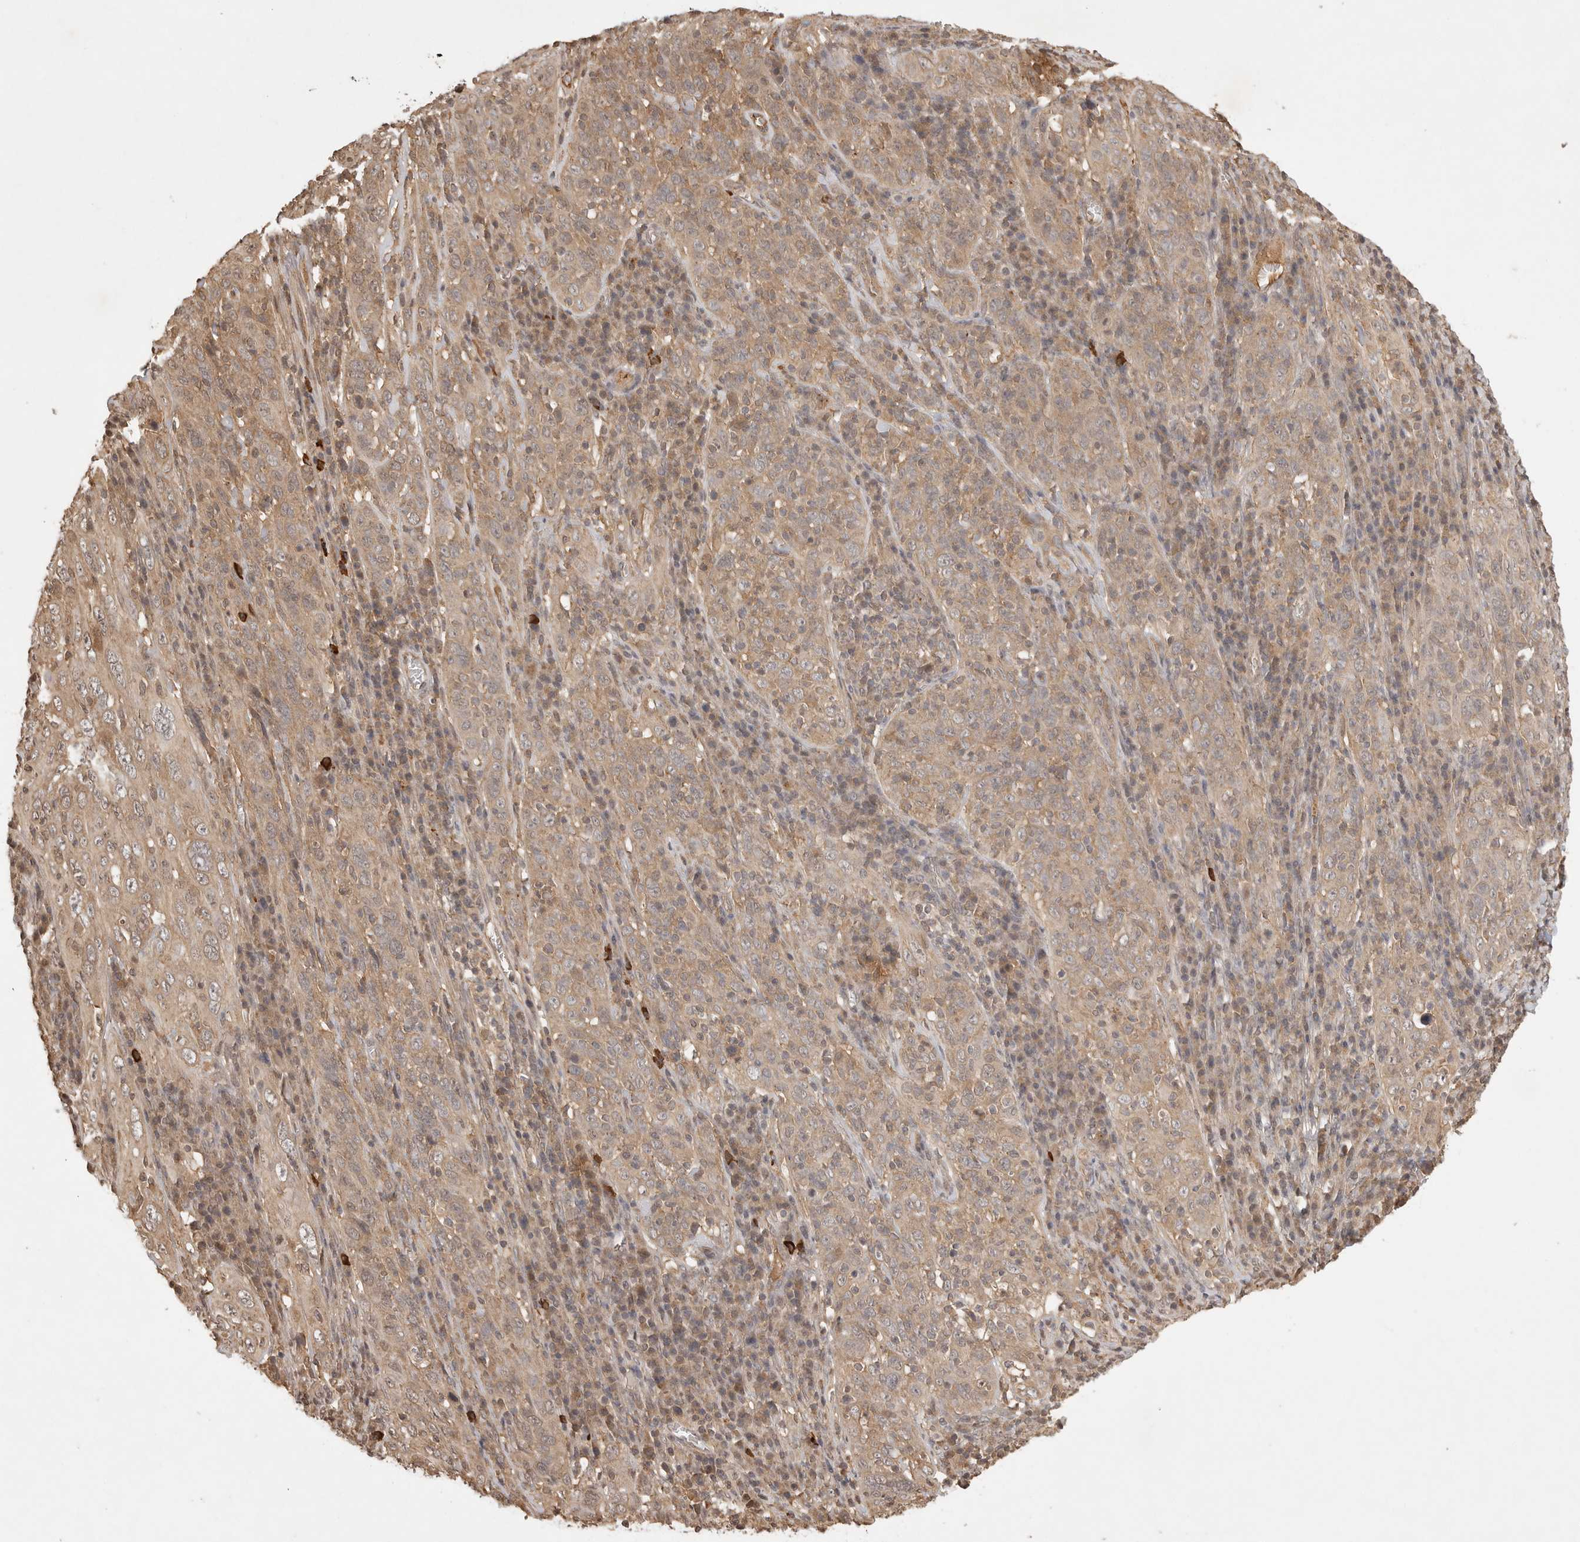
{"staining": {"intensity": "moderate", "quantity": ">75%", "location": "cytoplasmic/membranous"}, "tissue": "cervical cancer", "cell_type": "Tumor cells", "image_type": "cancer", "snomed": [{"axis": "morphology", "description": "Squamous cell carcinoma, NOS"}, {"axis": "topography", "description": "Cervix"}], "caption": "DAB (3,3'-diaminobenzidine) immunohistochemical staining of human cervical squamous cell carcinoma displays moderate cytoplasmic/membranous protein positivity in about >75% of tumor cells. The staining was performed using DAB, with brown indicating positive protein expression. Nuclei are stained blue with hematoxylin.", "gene": "PRMT3", "patient": {"sex": "female", "age": 46}}